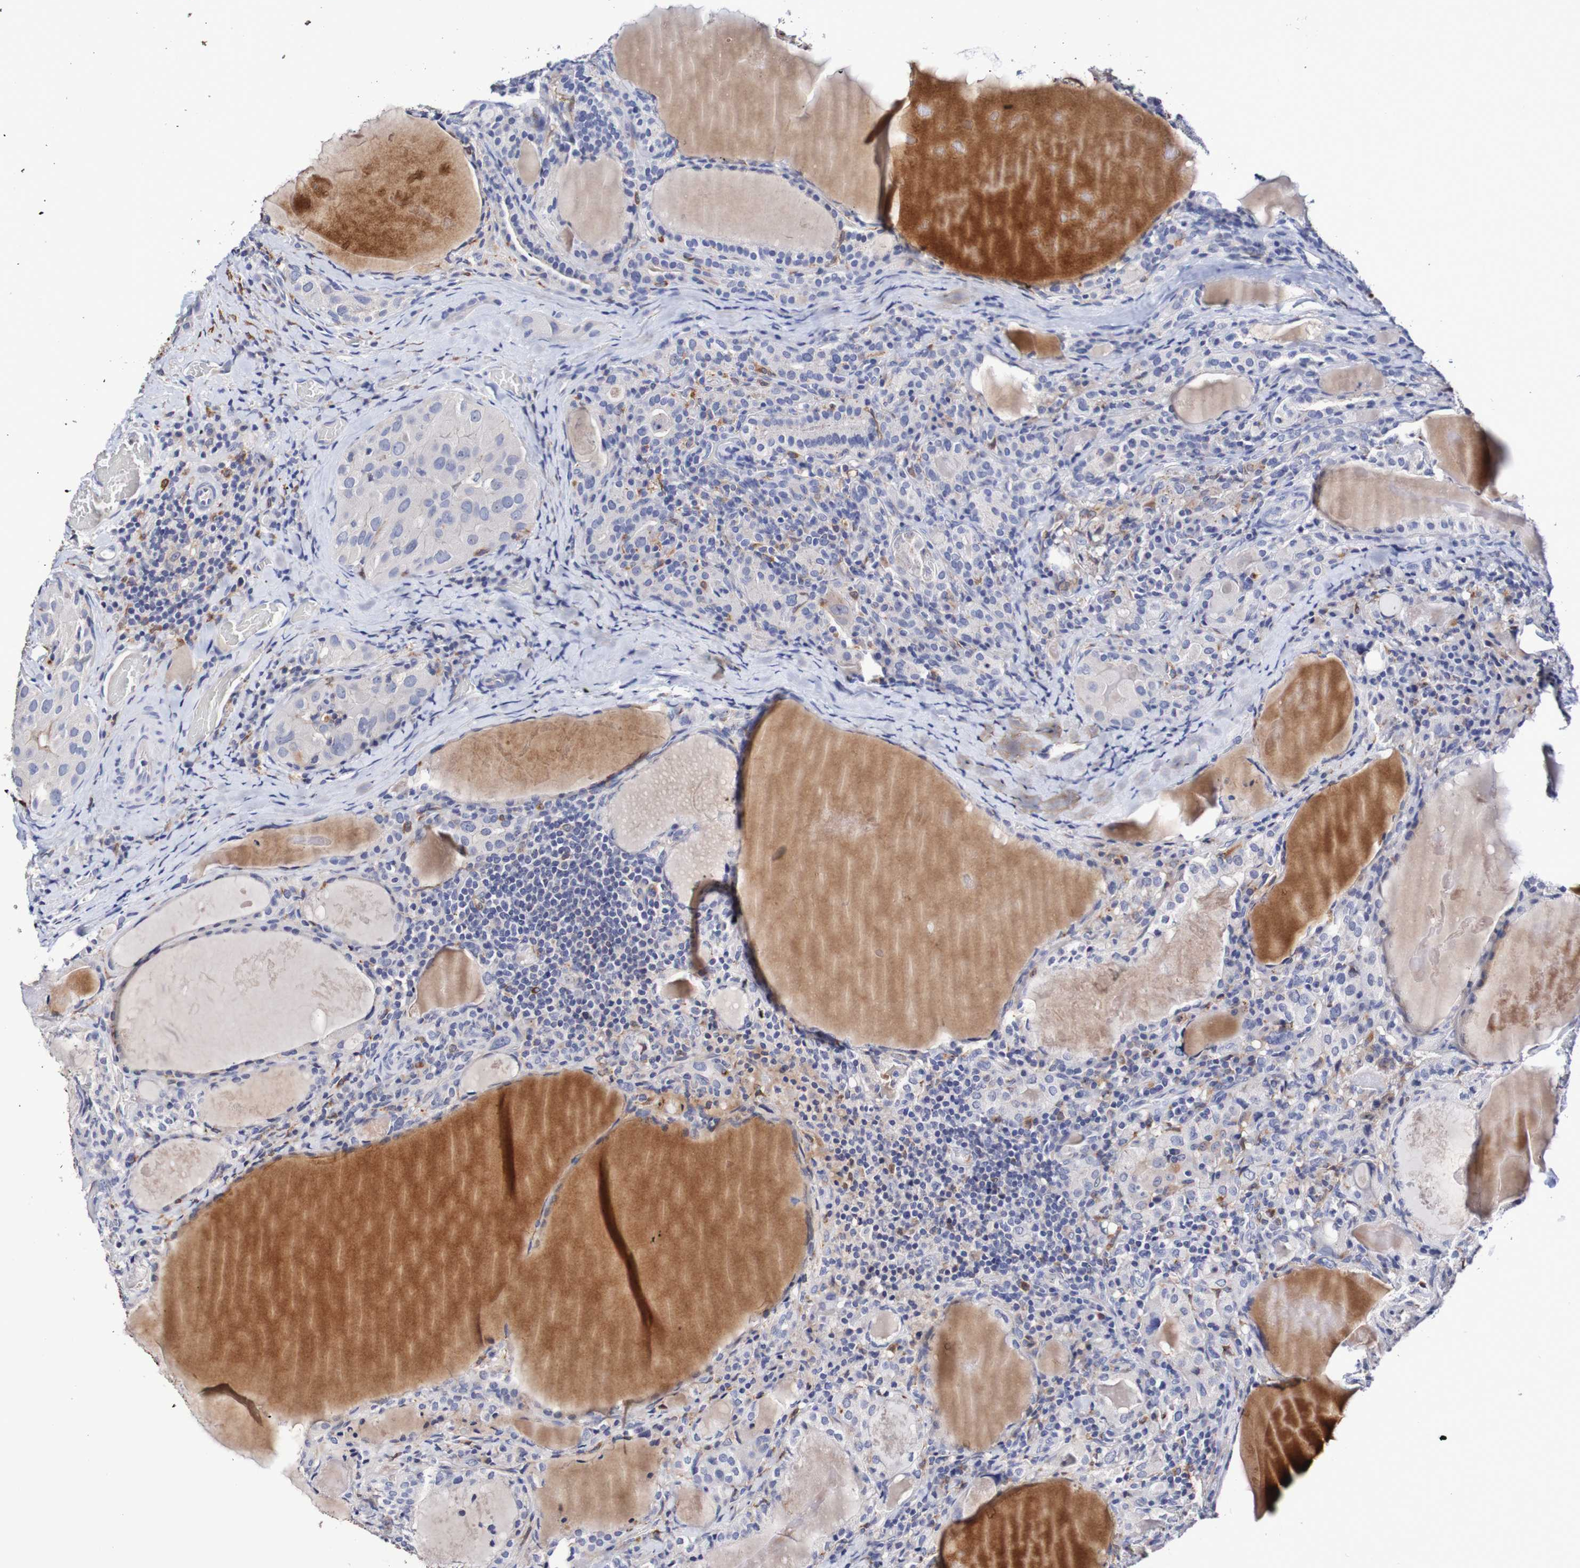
{"staining": {"intensity": "negative", "quantity": "none", "location": "none"}, "tissue": "thyroid cancer", "cell_type": "Tumor cells", "image_type": "cancer", "snomed": [{"axis": "morphology", "description": "Papillary adenocarcinoma, NOS"}, {"axis": "topography", "description": "Thyroid gland"}], "caption": "DAB (3,3'-diaminobenzidine) immunohistochemical staining of thyroid papillary adenocarcinoma exhibits no significant staining in tumor cells.", "gene": "SEZ6", "patient": {"sex": "female", "age": 42}}